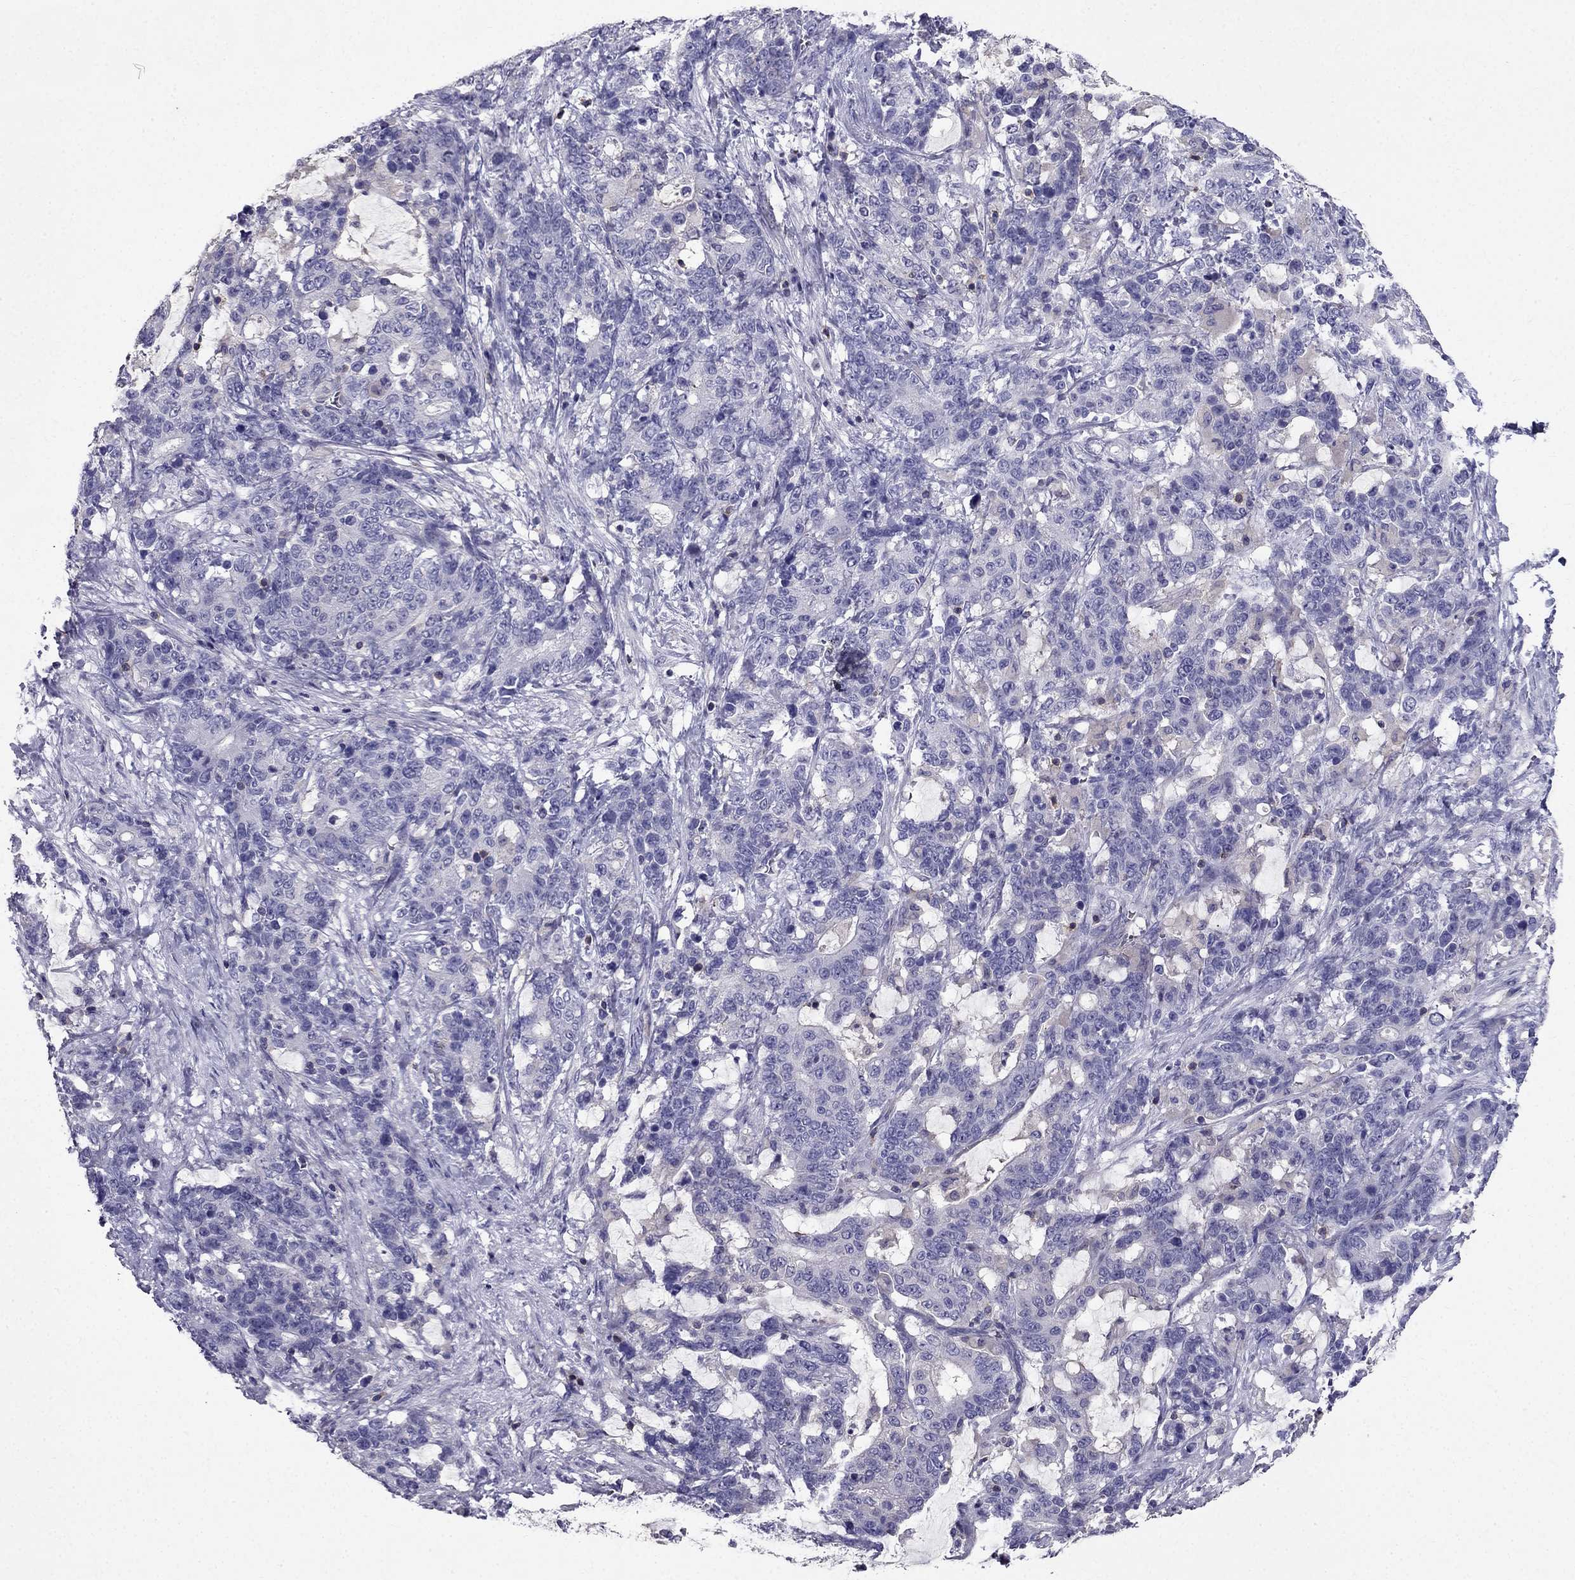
{"staining": {"intensity": "negative", "quantity": "none", "location": "none"}, "tissue": "stomach cancer", "cell_type": "Tumor cells", "image_type": "cancer", "snomed": [{"axis": "morphology", "description": "Normal tissue, NOS"}, {"axis": "morphology", "description": "Adenocarcinoma, NOS"}, {"axis": "topography", "description": "Stomach"}], "caption": "Tumor cells are negative for brown protein staining in adenocarcinoma (stomach).", "gene": "AAK1", "patient": {"sex": "female", "age": 64}}